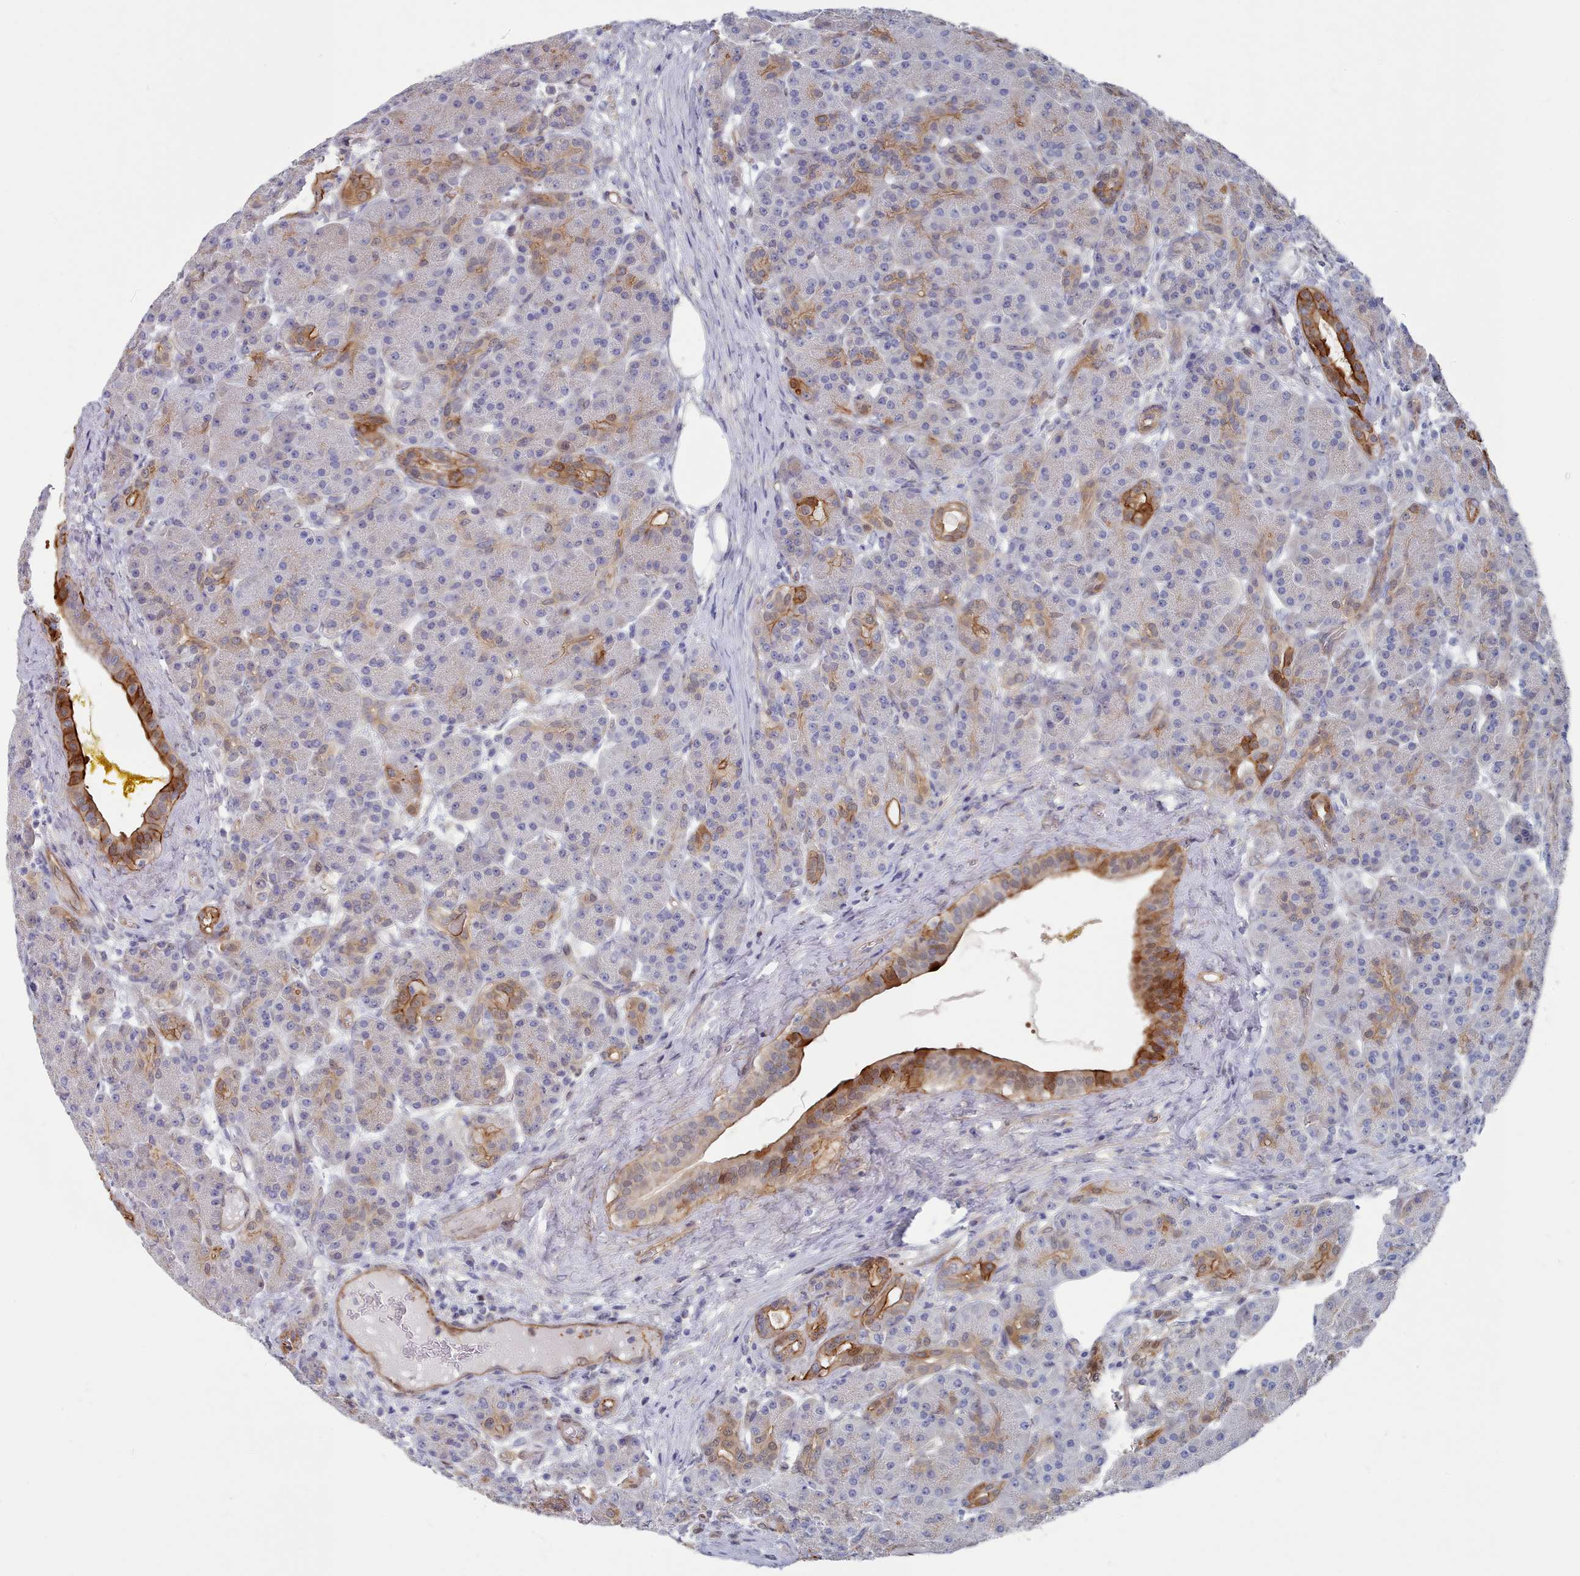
{"staining": {"intensity": "strong", "quantity": "<25%", "location": "cytoplasmic/membranous"}, "tissue": "pancreas", "cell_type": "Exocrine glandular cells", "image_type": "normal", "snomed": [{"axis": "morphology", "description": "Normal tissue, NOS"}, {"axis": "topography", "description": "Pancreas"}], "caption": "A brown stain labels strong cytoplasmic/membranous staining of a protein in exocrine glandular cells of benign pancreas.", "gene": "G6PC1", "patient": {"sex": "male", "age": 63}}